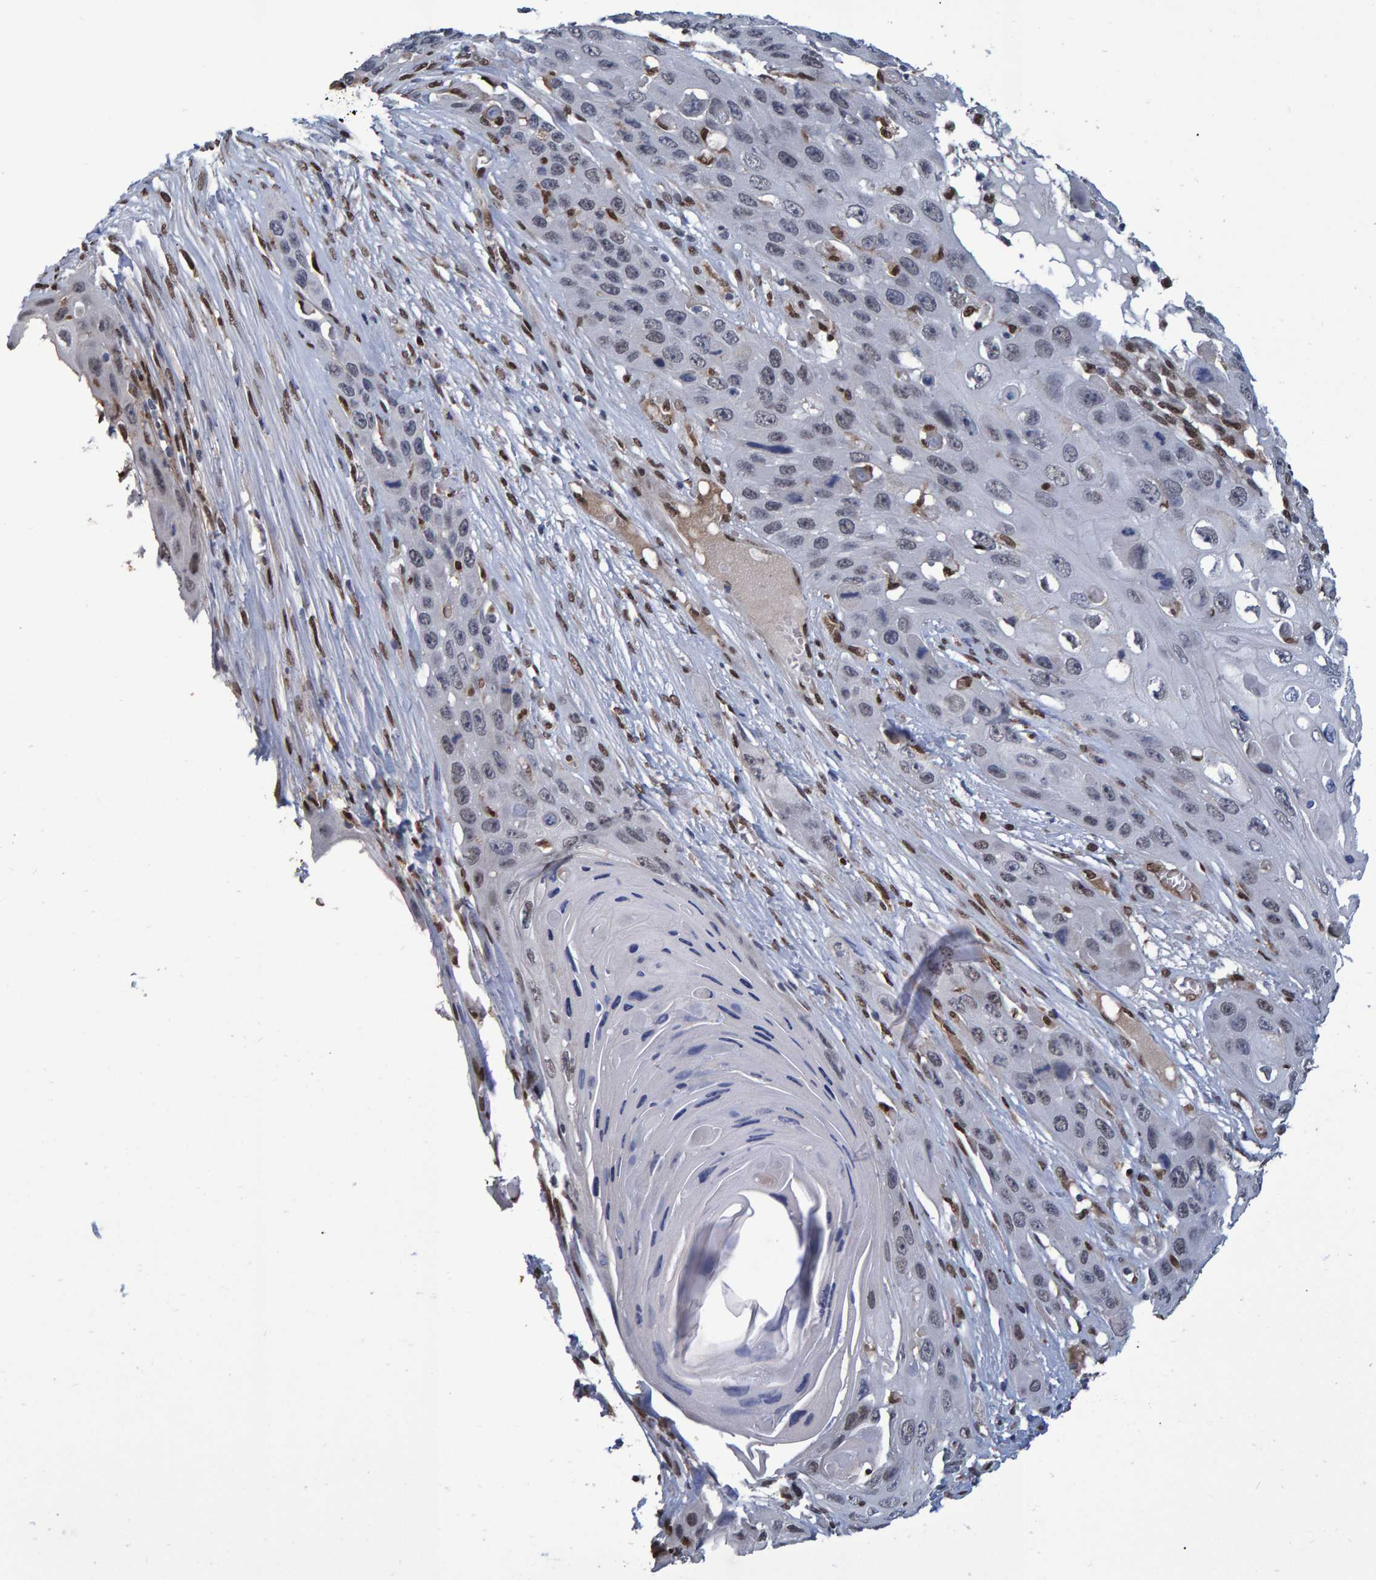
{"staining": {"intensity": "weak", "quantity": "25%-75%", "location": "nuclear"}, "tissue": "skin cancer", "cell_type": "Tumor cells", "image_type": "cancer", "snomed": [{"axis": "morphology", "description": "Squamous cell carcinoma, NOS"}, {"axis": "topography", "description": "Skin"}], "caption": "Protein staining demonstrates weak nuclear positivity in about 25%-75% of tumor cells in skin cancer. (IHC, brightfield microscopy, high magnification).", "gene": "QKI", "patient": {"sex": "male", "age": 55}}